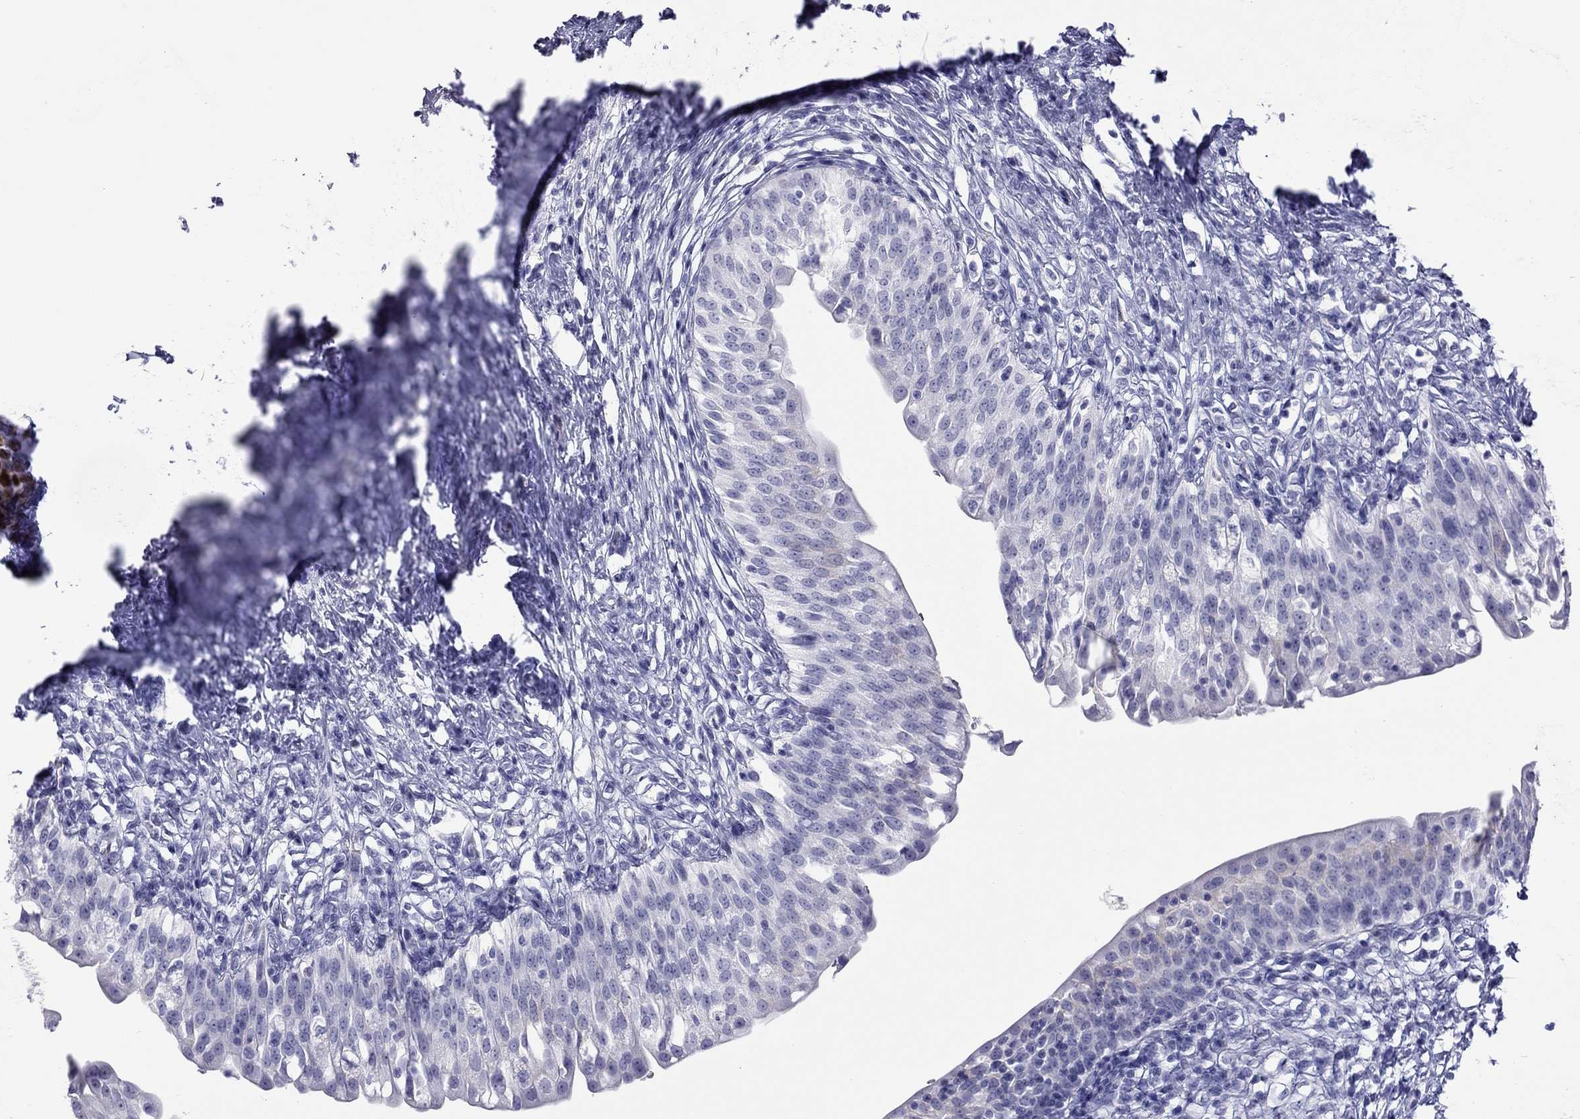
{"staining": {"intensity": "negative", "quantity": "none", "location": "none"}, "tissue": "urinary bladder", "cell_type": "Urothelial cells", "image_type": "normal", "snomed": [{"axis": "morphology", "description": "Normal tissue, NOS"}, {"axis": "topography", "description": "Urinary bladder"}], "caption": "Immunohistochemistry micrograph of normal urinary bladder stained for a protein (brown), which reveals no expression in urothelial cells.", "gene": "STAG3", "patient": {"sex": "male", "age": 76}}